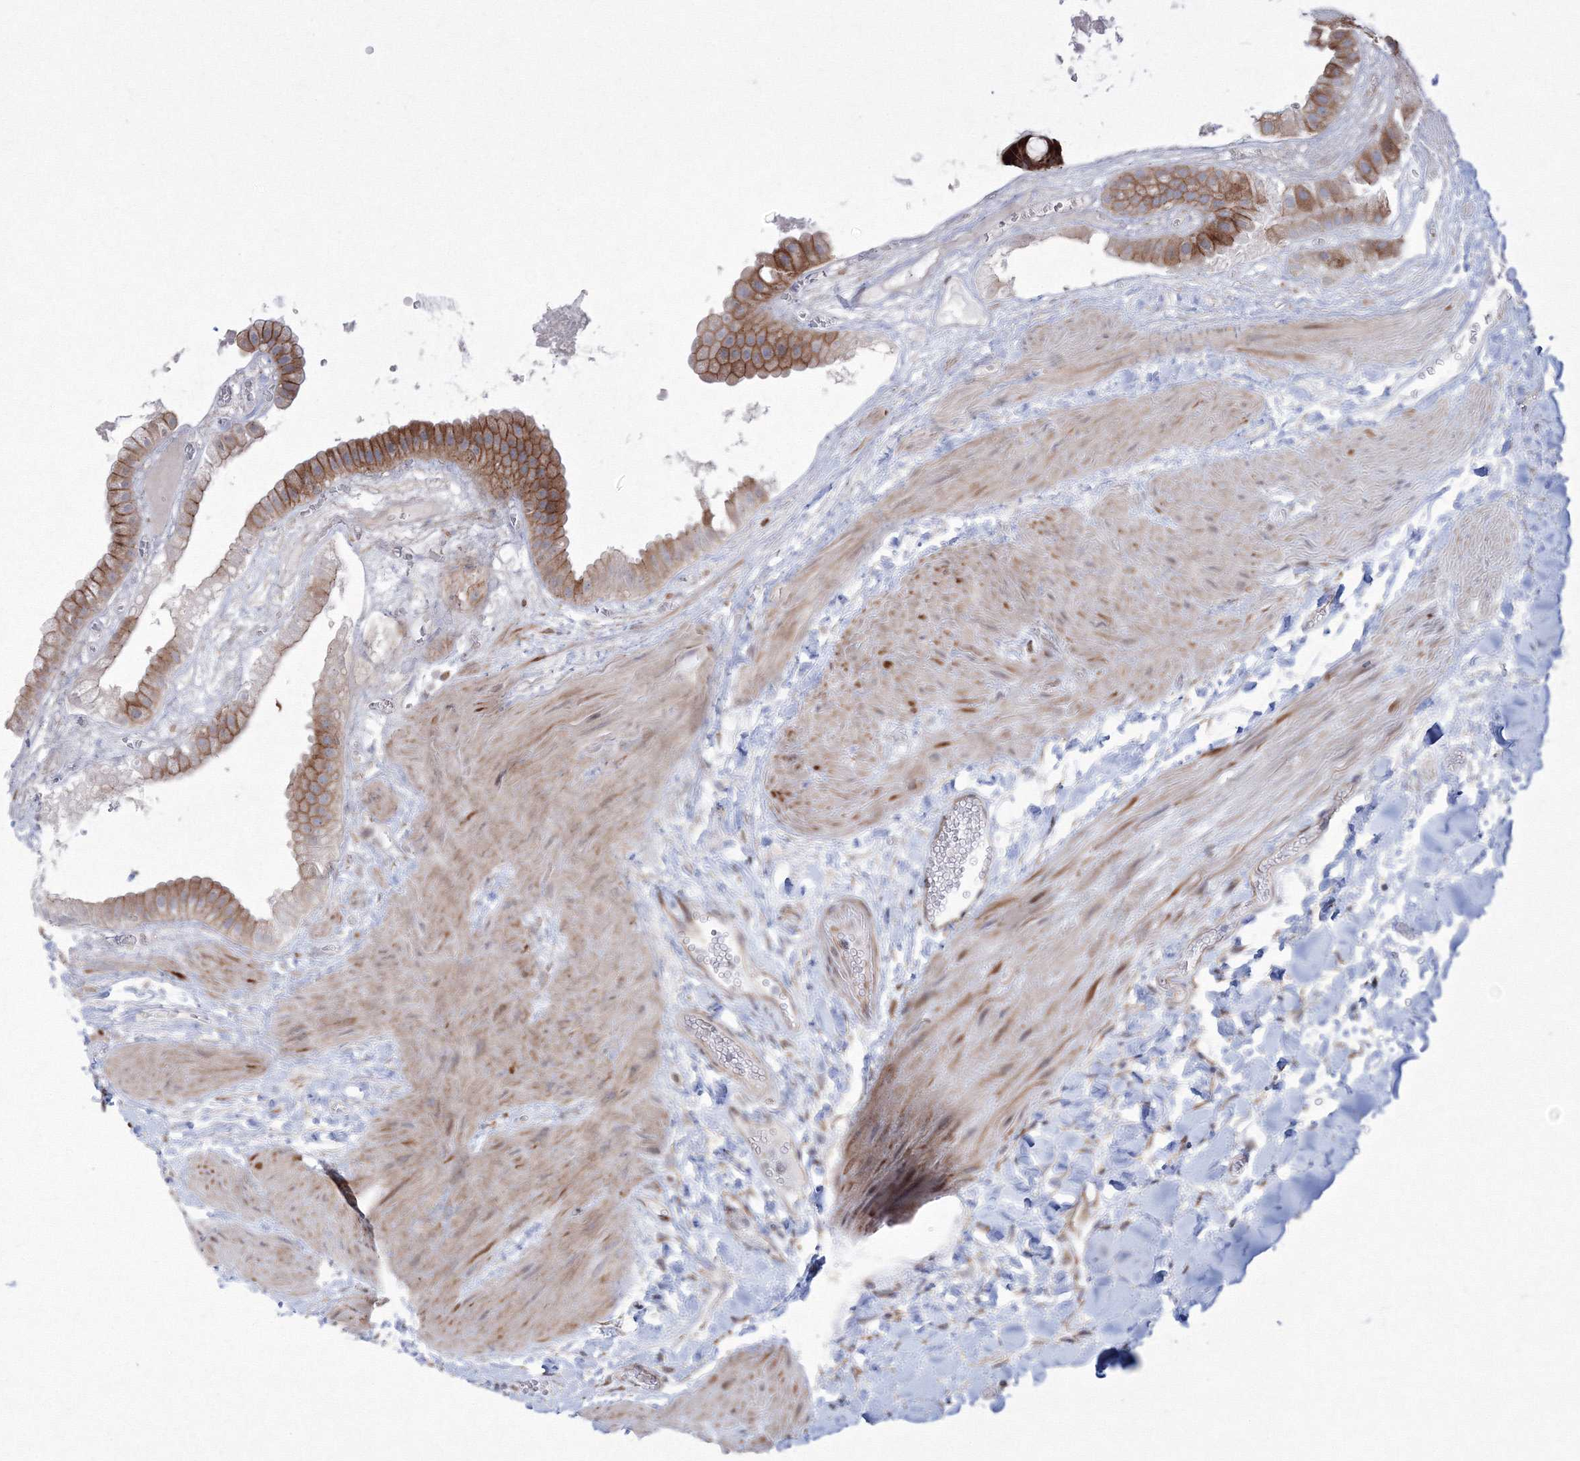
{"staining": {"intensity": "strong", "quantity": ">75%", "location": "cytoplasmic/membranous"}, "tissue": "gallbladder", "cell_type": "Glandular cells", "image_type": "normal", "snomed": [{"axis": "morphology", "description": "Normal tissue, NOS"}, {"axis": "topography", "description": "Gallbladder"}], "caption": "This image reveals immunohistochemistry (IHC) staining of benign human gallbladder, with high strong cytoplasmic/membranous positivity in approximately >75% of glandular cells.", "gene": "EFCAB12", "patient": {"sex": "male", "age": 55}}